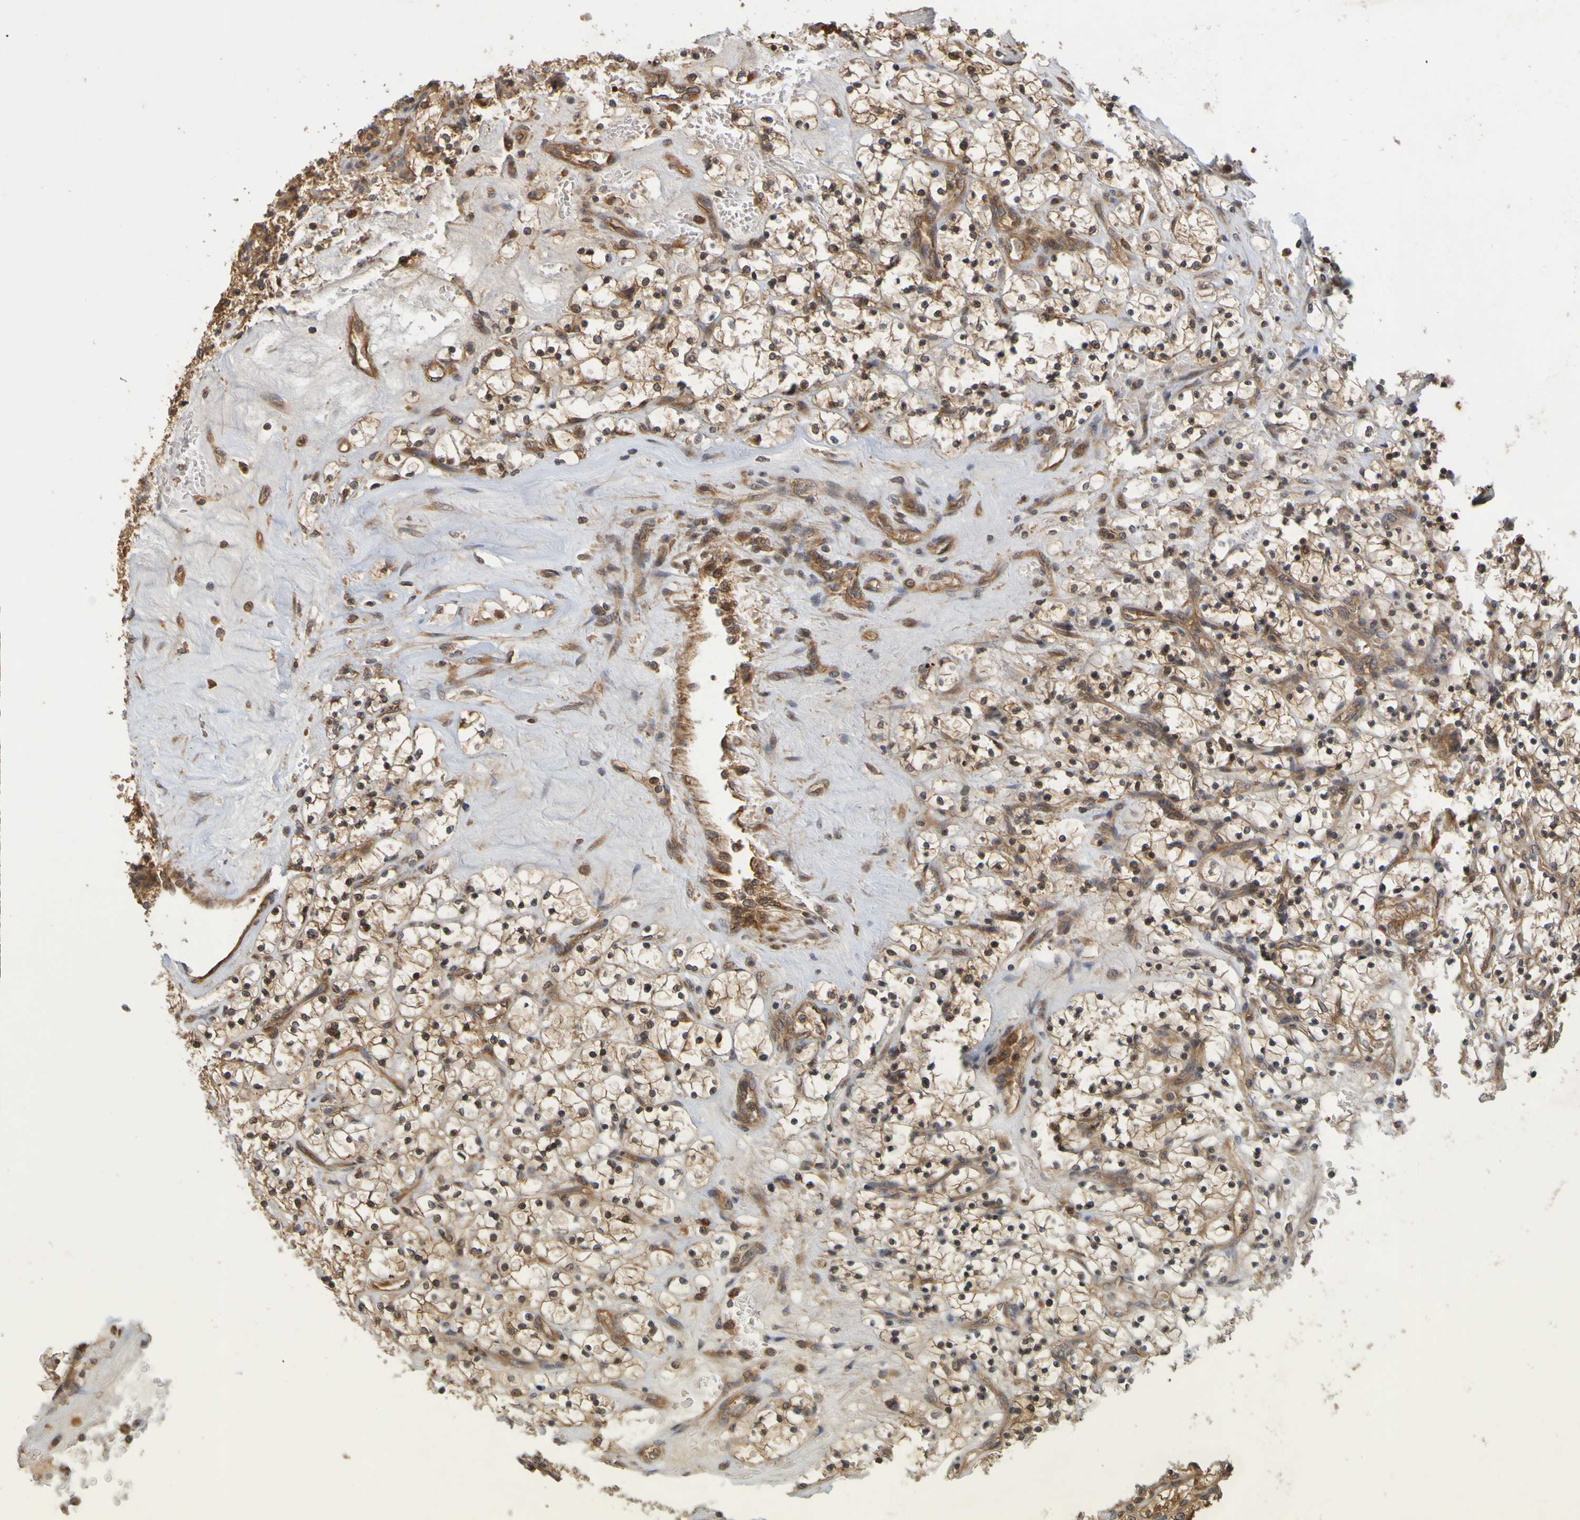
{"staining": {"intensity": "moderate", "quantity": ">75%", "location": "cytoplasmic/membranous"}, "tissue": "renal cancer", "cell_type": "Tumor cells", "image_type": "cancer", "snomed": [{"axis": "morphology", "description": "Adenocarcinoma, NOS"}, {"axis": "topography", "description": "Kidney"}], "caption": "Moderate cytoplasmic/membranous positivity for a protein is seen in about >75% of tumor cells of adenocarcinoma (renal) using immunohistochemistry.", "gene": "OCRL", "patient": {"sex": "female", "age": 69}}